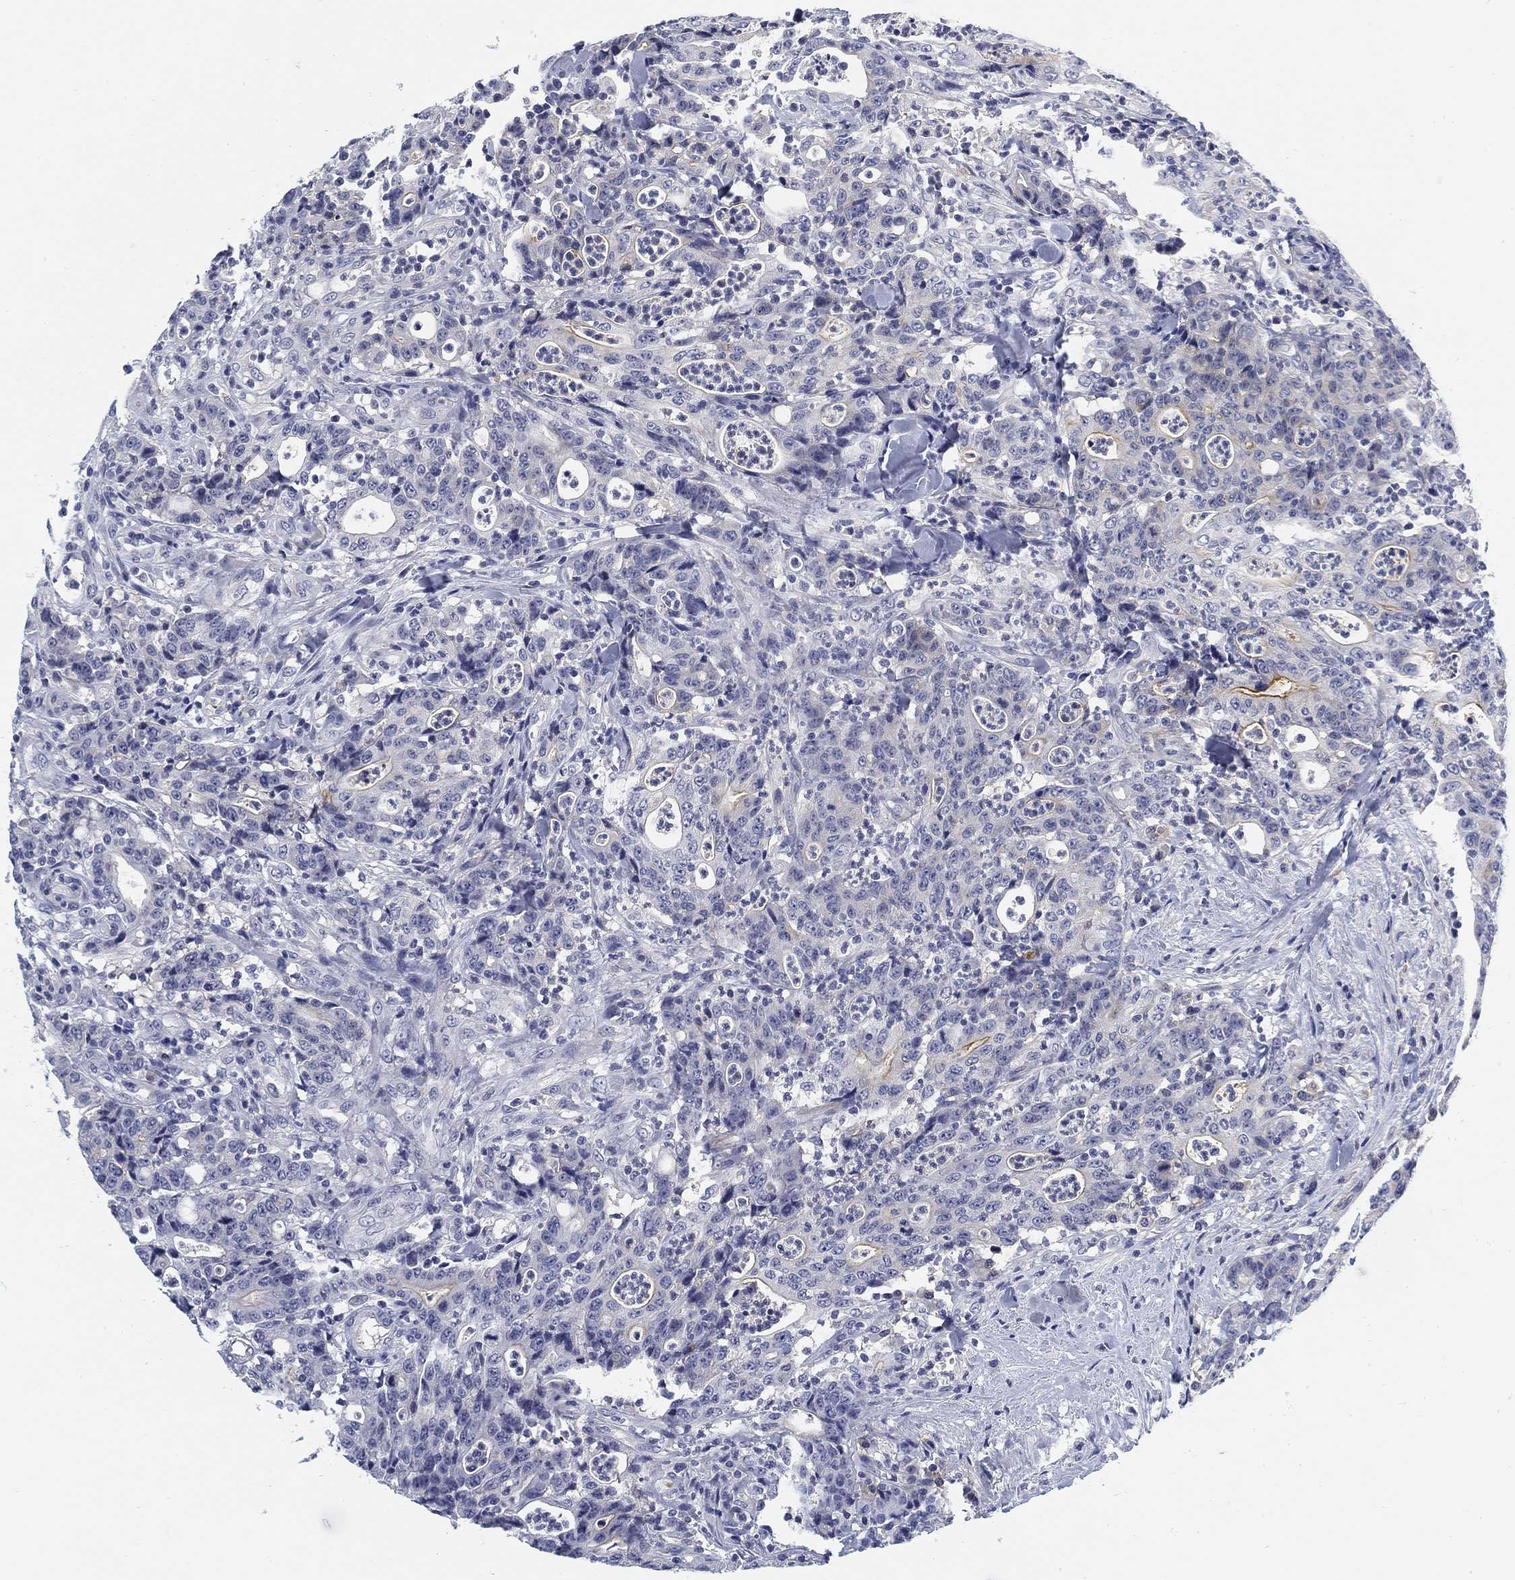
{"staining": {"intensity": "negative", "quantity": "none", "location": "none"}, "tissue": "colorectal cancer", "cell_type": "Tumor cells", "image_type": "cancer", "snomed": [{"axis": "morphology", "description": "Adenocarcinoma, NOS"}, {"axis": "topography", "description": "Colon"}], "caption": "Immunohistochemical staining of human colorectal cancer displays no significant staining in tumor cells. (Stains: DAB immunohistochemistry with hematoxylin counter stain, Microscopy: brightfield microscopy at high magnification).", "gene": "SLC2A5", "patient": {"sex": "male", "age": 70}}